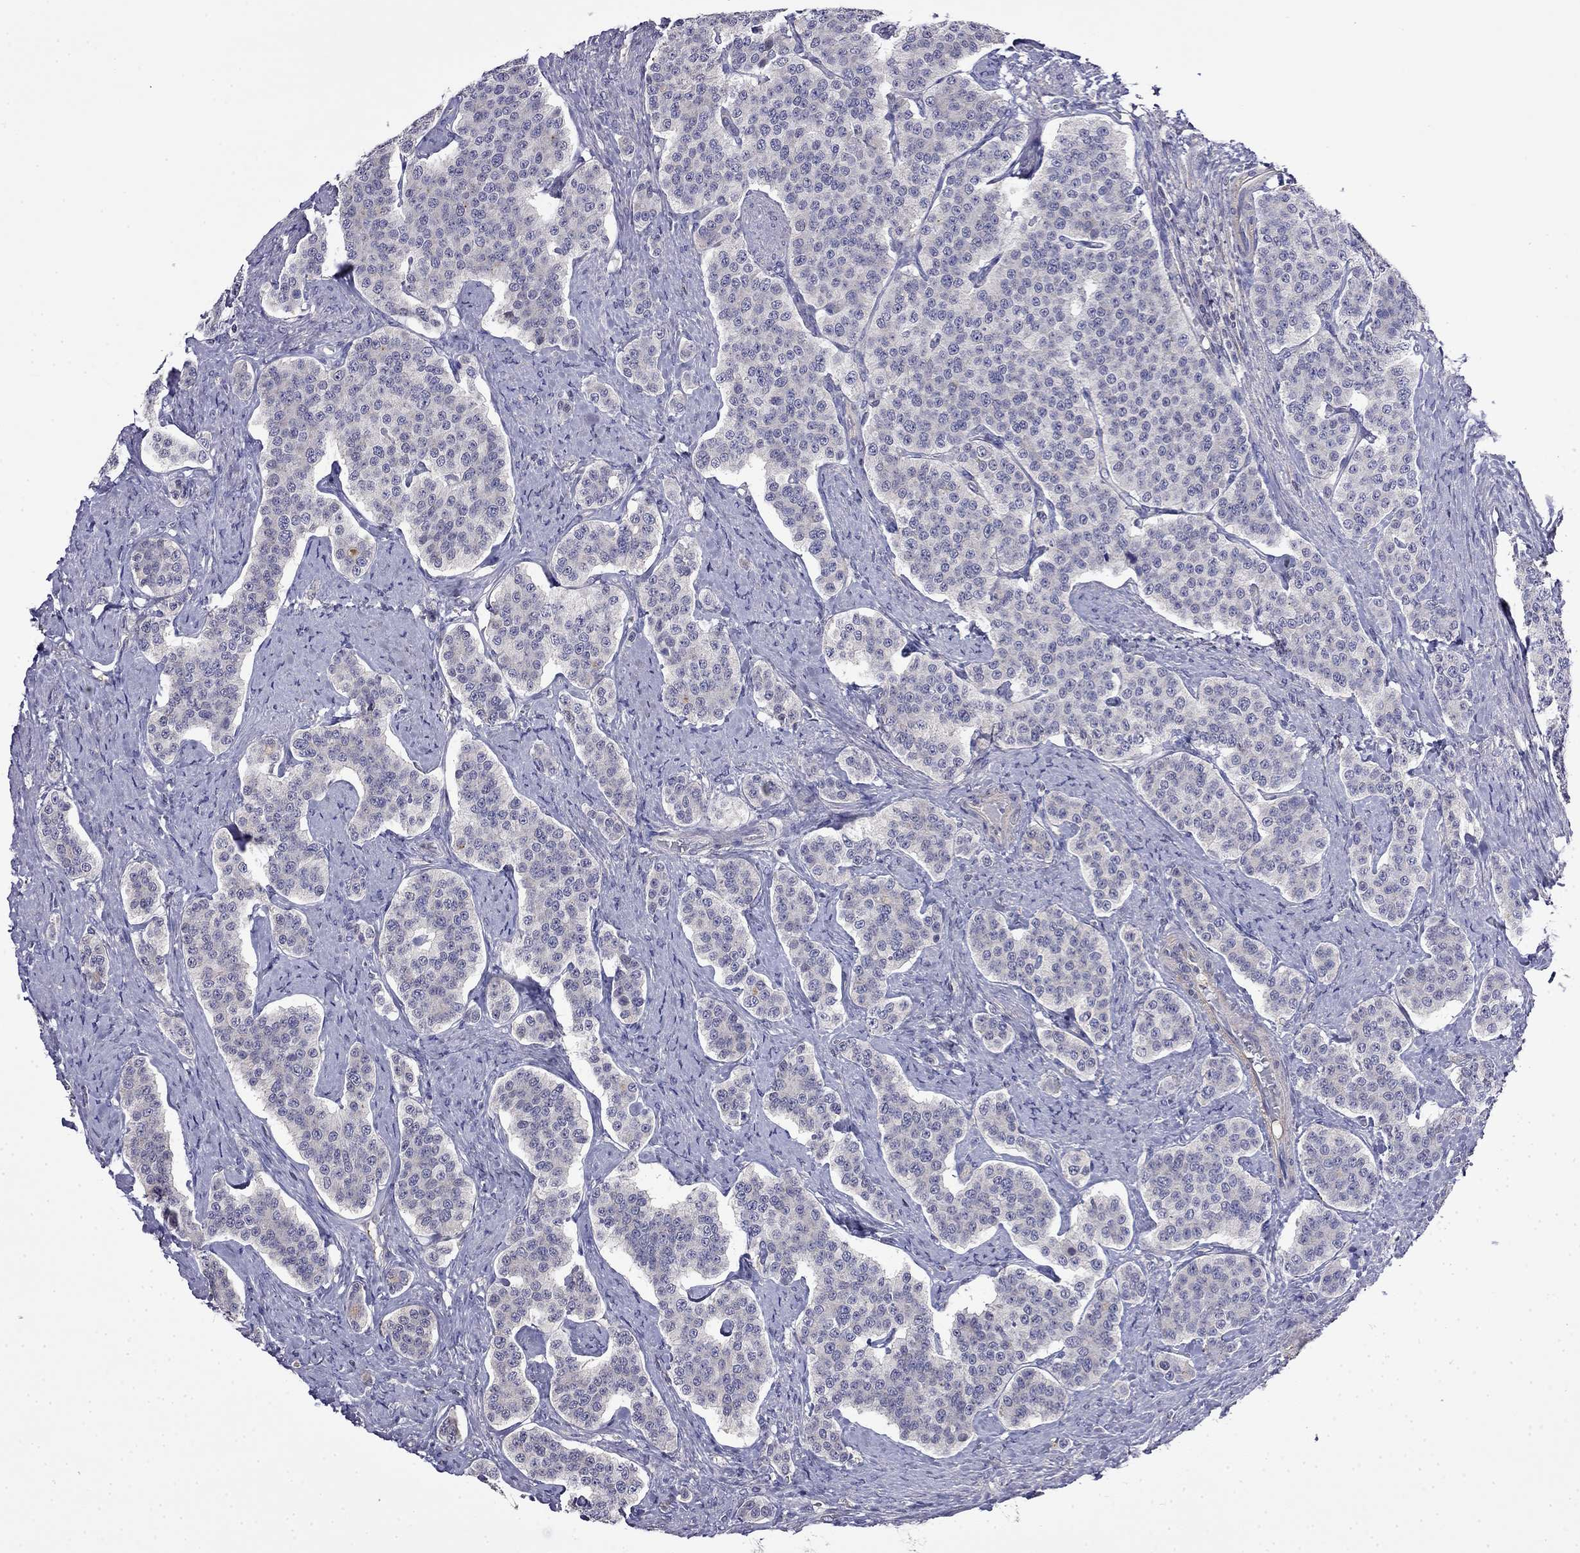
{"staining": {"intensity": "negative", "quantity": "none", "location": "none"}, "tissue": "carcinoid", "cell_type": "Tumor cells", "image_type": "cancer", "snomed": [{"axis": "morphology", "description": "Carcinoid, malignant, NOS"}, {"axis": "topography", "description": "Small intestine"}], "caption": "This is a histopathology image of IHC staining of carcinoid (malignant), which shows no positivity in tumor cells.", "gene": "GUCA1B", "patient": {"sex": "female", "age": 58}}